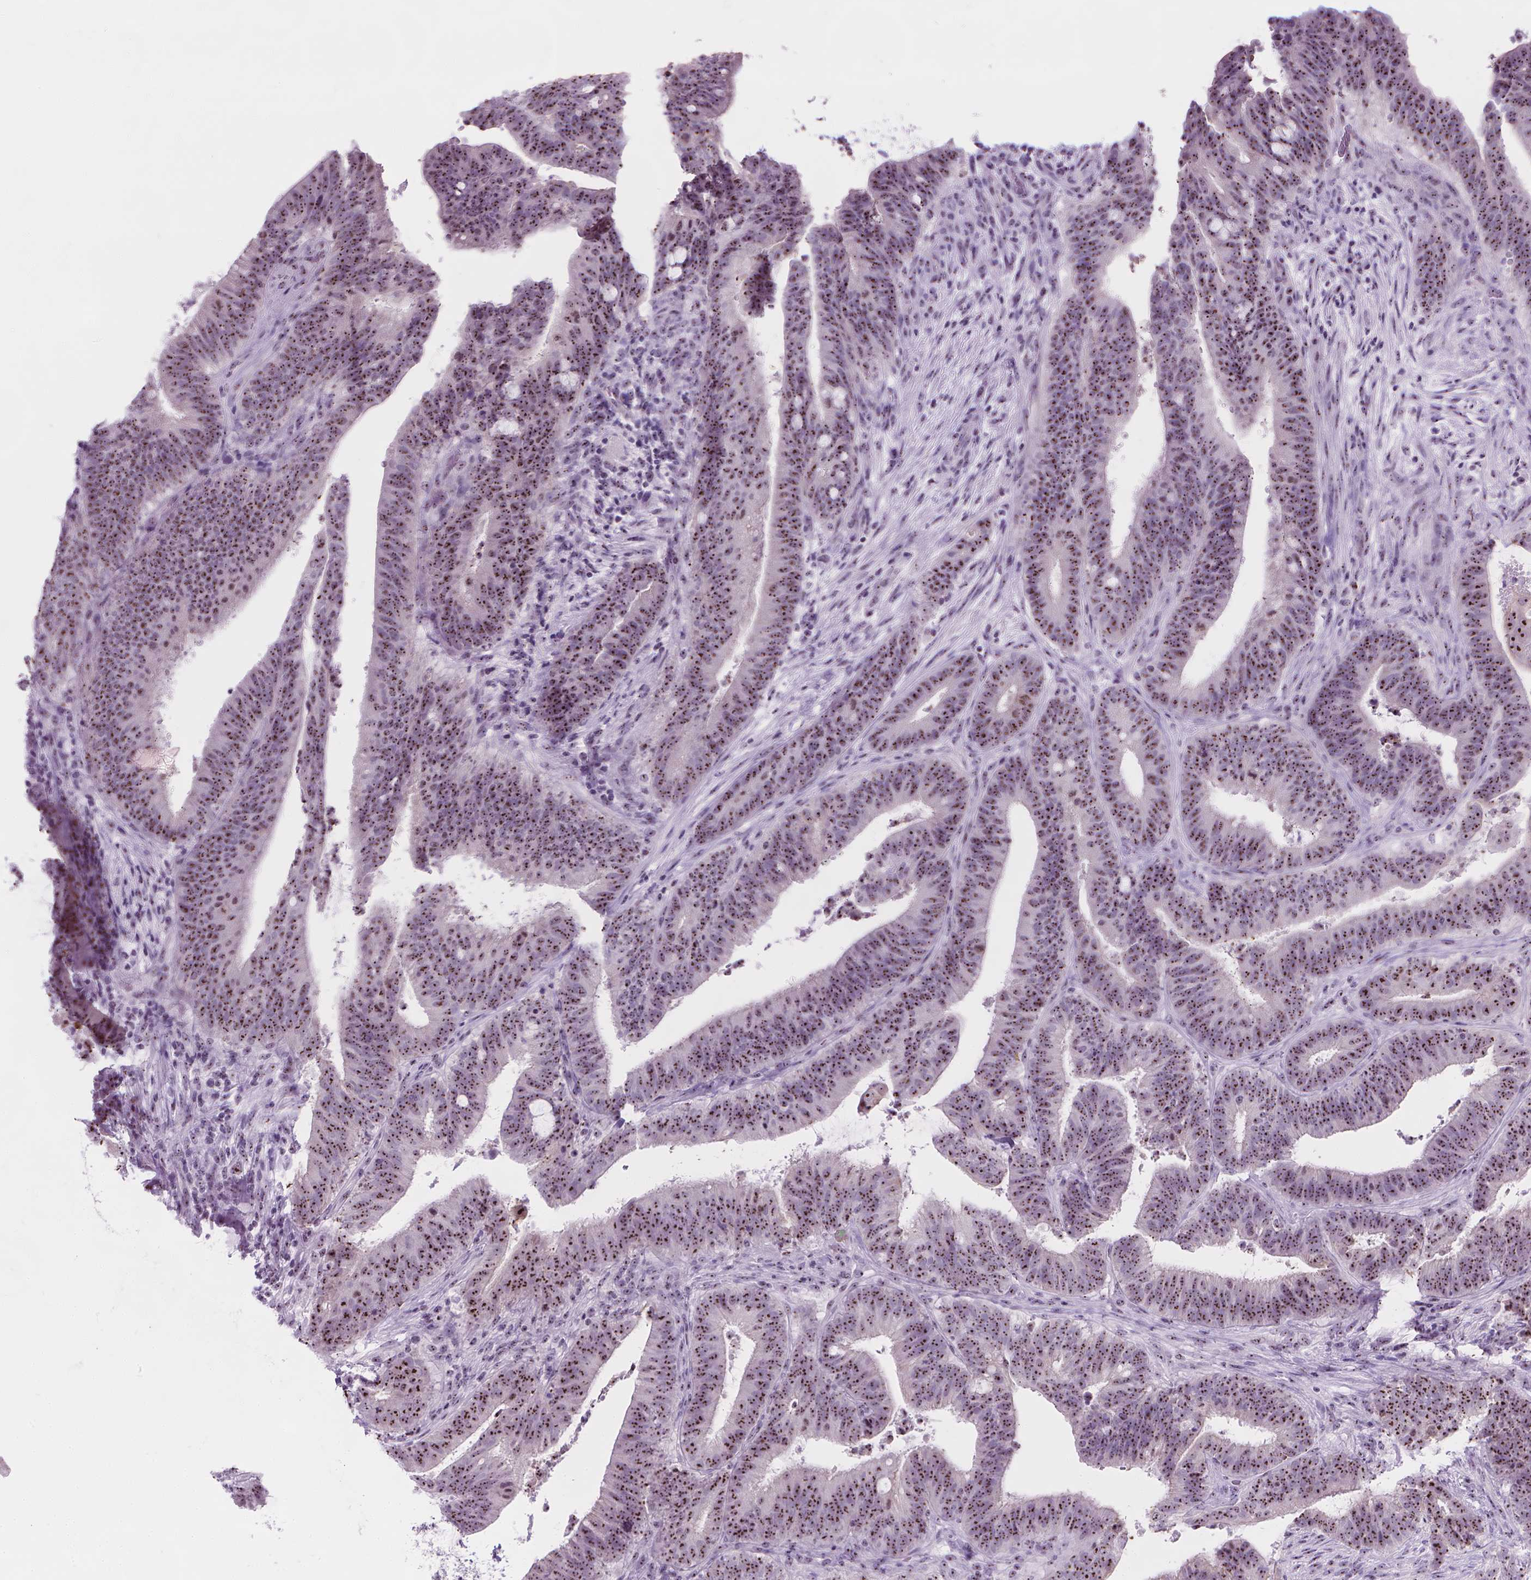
{"staining": {"intensity": "moderate", "quantity": ">75%", "location": "nuclear"}, "tissue": "colorectal cancer", "cell_type": "Tumor cells", "image_type": "cancer", "snomed": [{"axis": "morphology", "description": "Adenocarcinoma, NOS"}, {"axis": "topography", "description": "Colon"}], "caption": "High-magnification brightfield microscopy of adenocarcinoma (colorectal) stained with DAB (3,3'-diaminobenzidine) (brown) and counterstained with hematoxylin (blue). tumor cells exhibit moderate nuclear expression is appreciated in about>75% of cells.", "gene": "NOL7", "patient": {"sex": "female", "age": 43}}